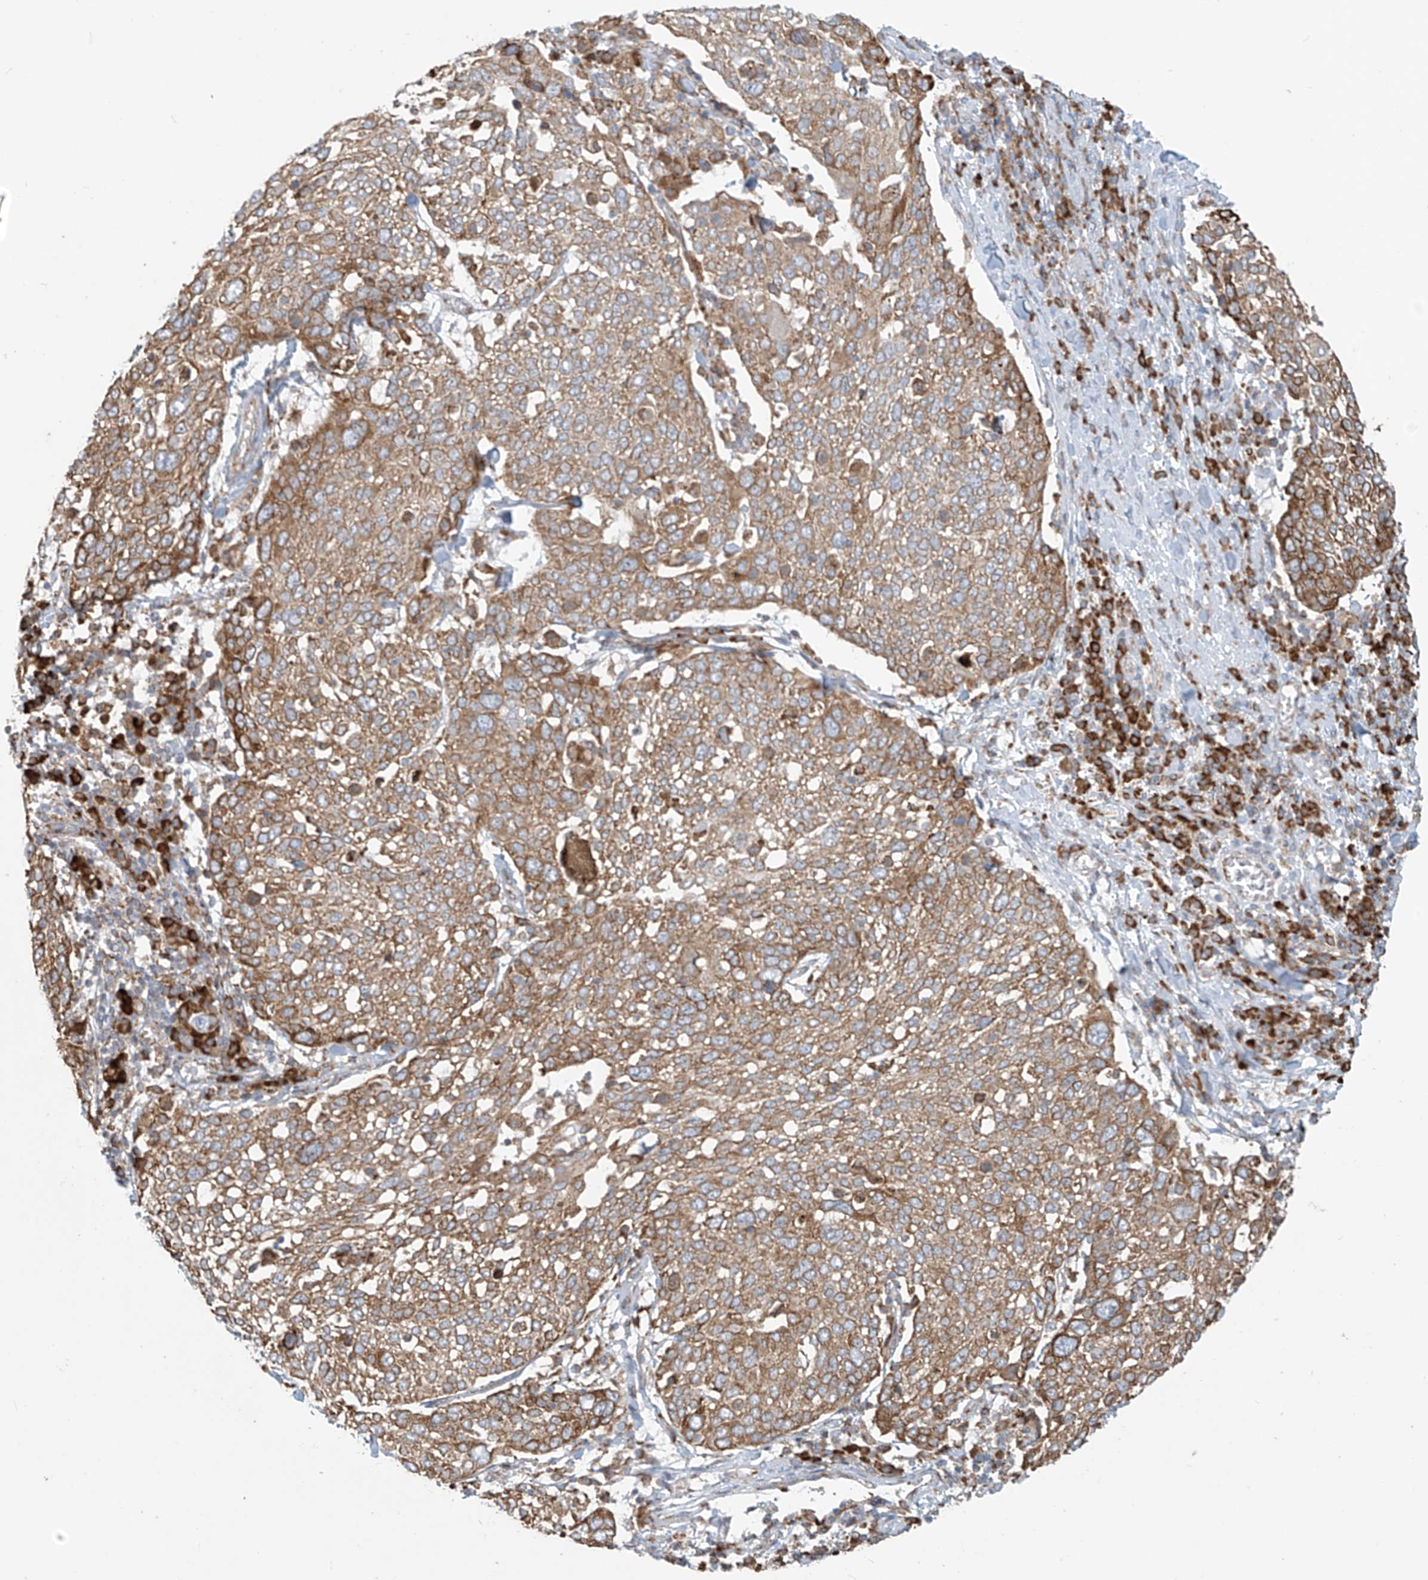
{"staining": {"intensity": "moderate", "quantity": ">75%", "location": "cytoplasmic/membranous"}, "tissue": "lung cancer", "cell_type": "Tumor cells", "image_type": "cancer", "snomed": [{"axis": "morphology", "description": "Squamous cell carcinoma, NOS"}, {"axis": "topography", "description": "Lung"}], "caption": "Squamous cell carcinoma (lung) stained for a protein (brown) shows moderate cytoplasmic/membranous positive staining in about >75% of tumor cells.", "gene": "KATNIP", "patient": {"sex": "male", "age": 65}}